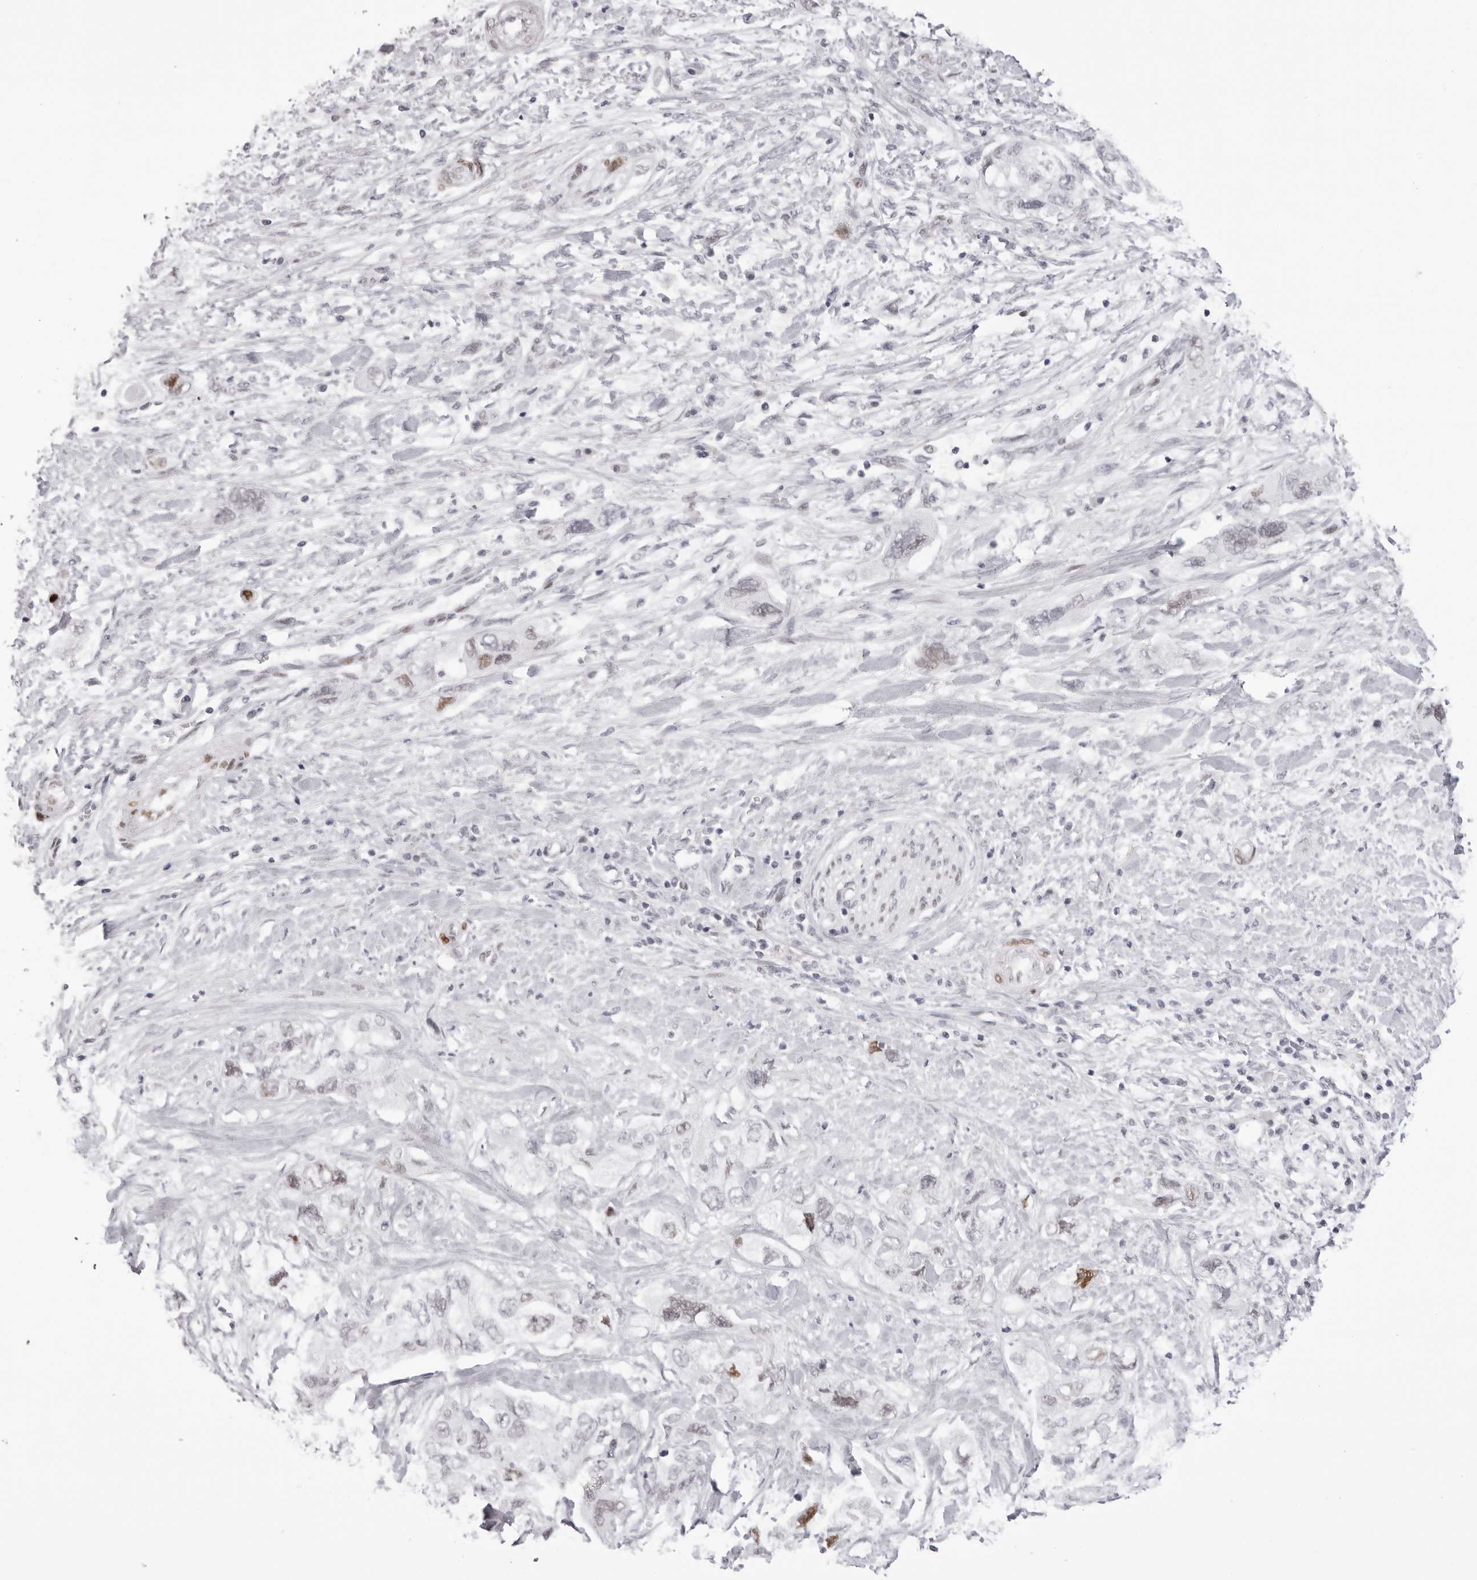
{"staining": {"intensity": "negative", "quantity": "none", "location": "none"}, "tissue": "pancreatic cancer", "cell_type": "Tumor cells", "image_type": "cancer", "snomed": [{"axis": "morphology", "description": "Adenocarcinoma, NOS"}, {"axis": "topography", "description": "Pancreas"}], "caption": "The micrograph demonstrates no significant staining in tumor cells of pancreatic cancer.", "gene": "MAFK", "patient": {"sex": "female", "age": 73}}